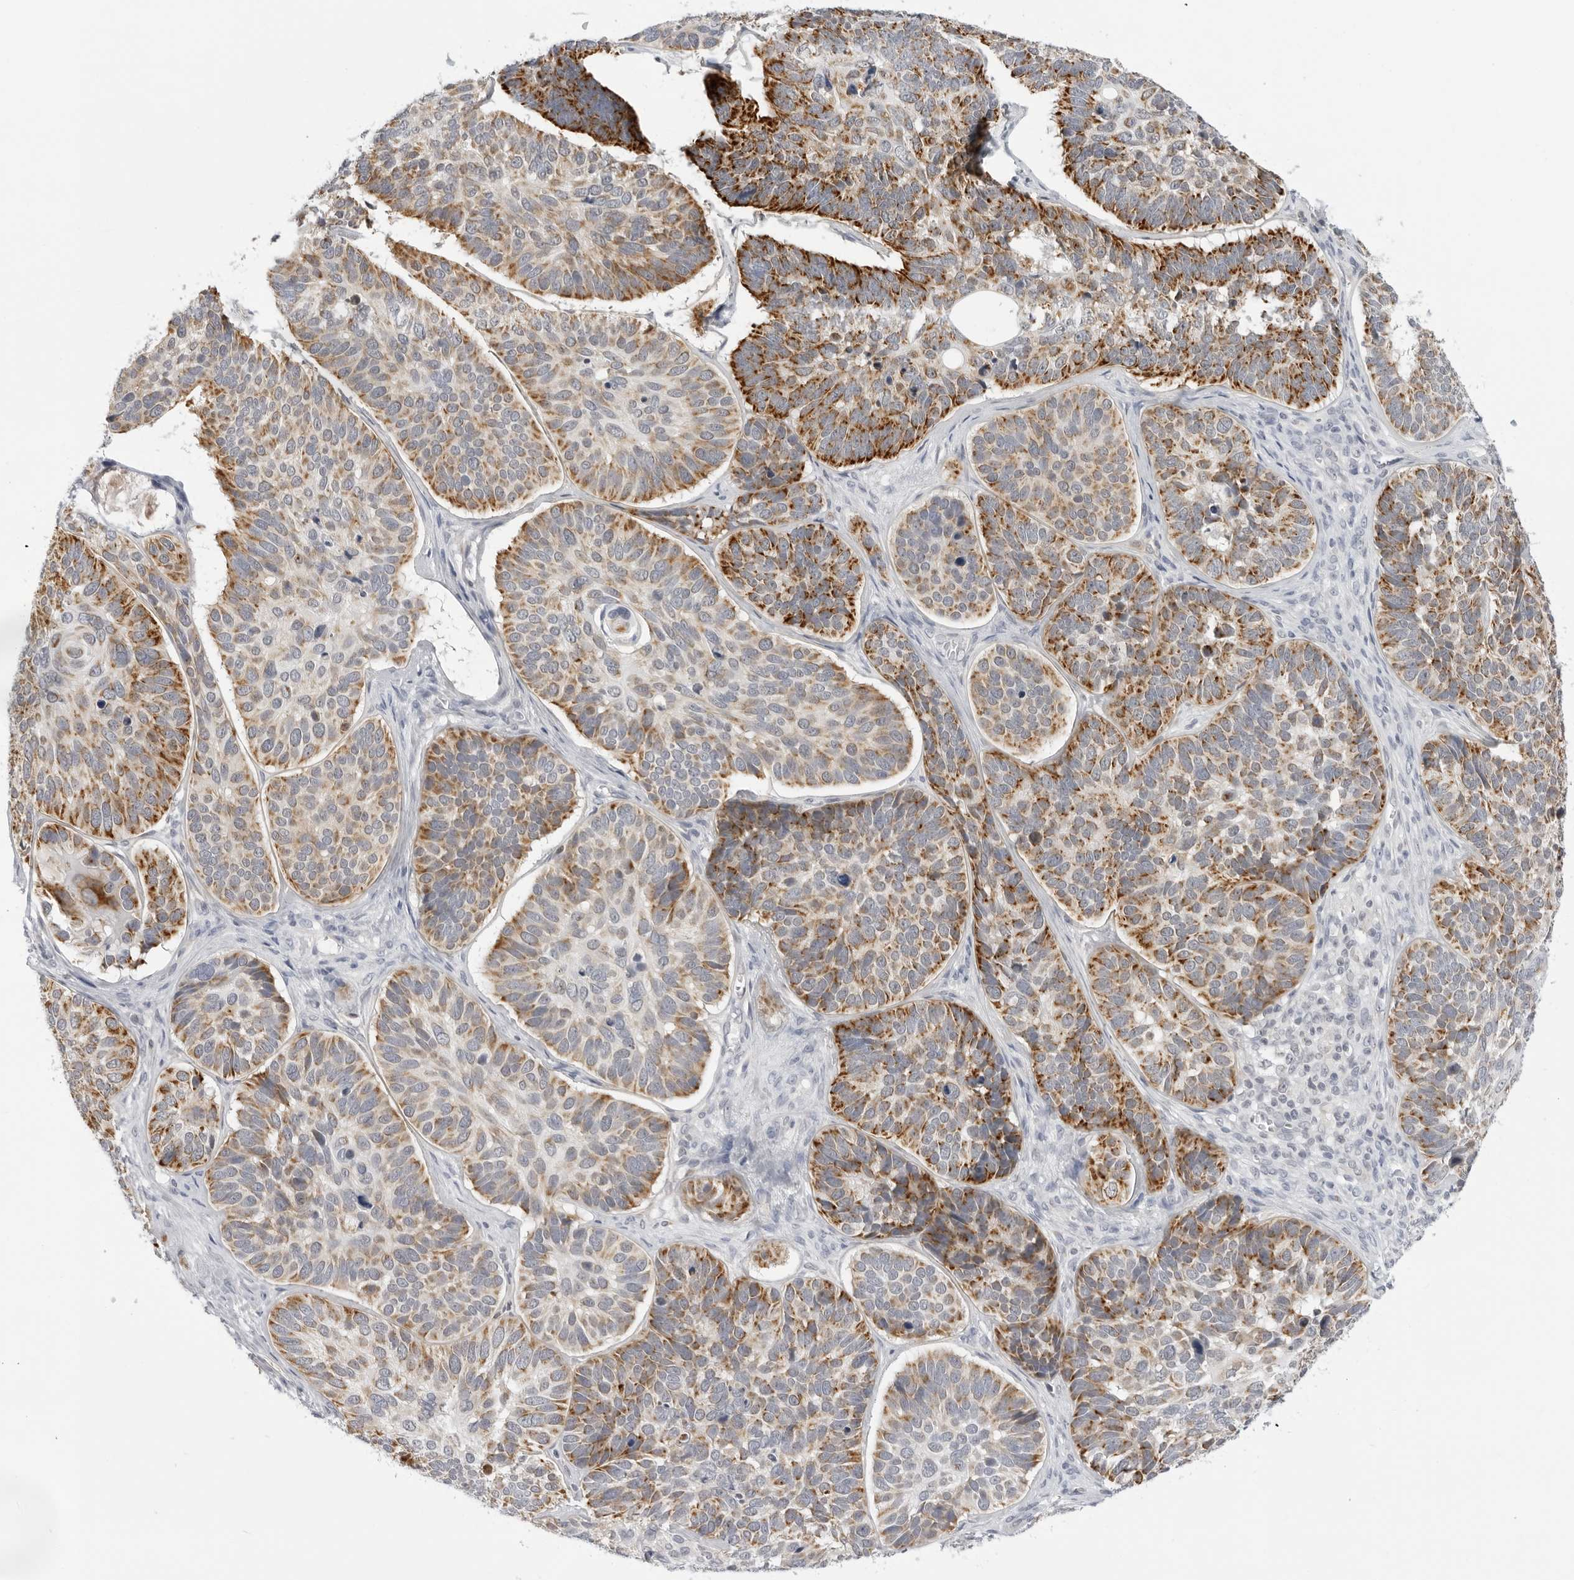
{"staining": {"intensity": "moderate", "quantity": ">75%", "location": "cytoplasmic/membranous"}, "tissue": "skin cancer", "cell_type": "Tumor cells", "image_type": "cancer", "snomed": [{"axis": "morphology", "description": "Basal cell carcinoma"}, {"axis": "topography", "description": "Skin"}], "caption": "Immunohistochemical staining of human skin cancer (basal cell carcinoma) shows moderate cytoplasmic/membranous protein expression in about >75% of tumor cells.", "gene": "CIART", "patient": {"sex": "male", "age": 62}}